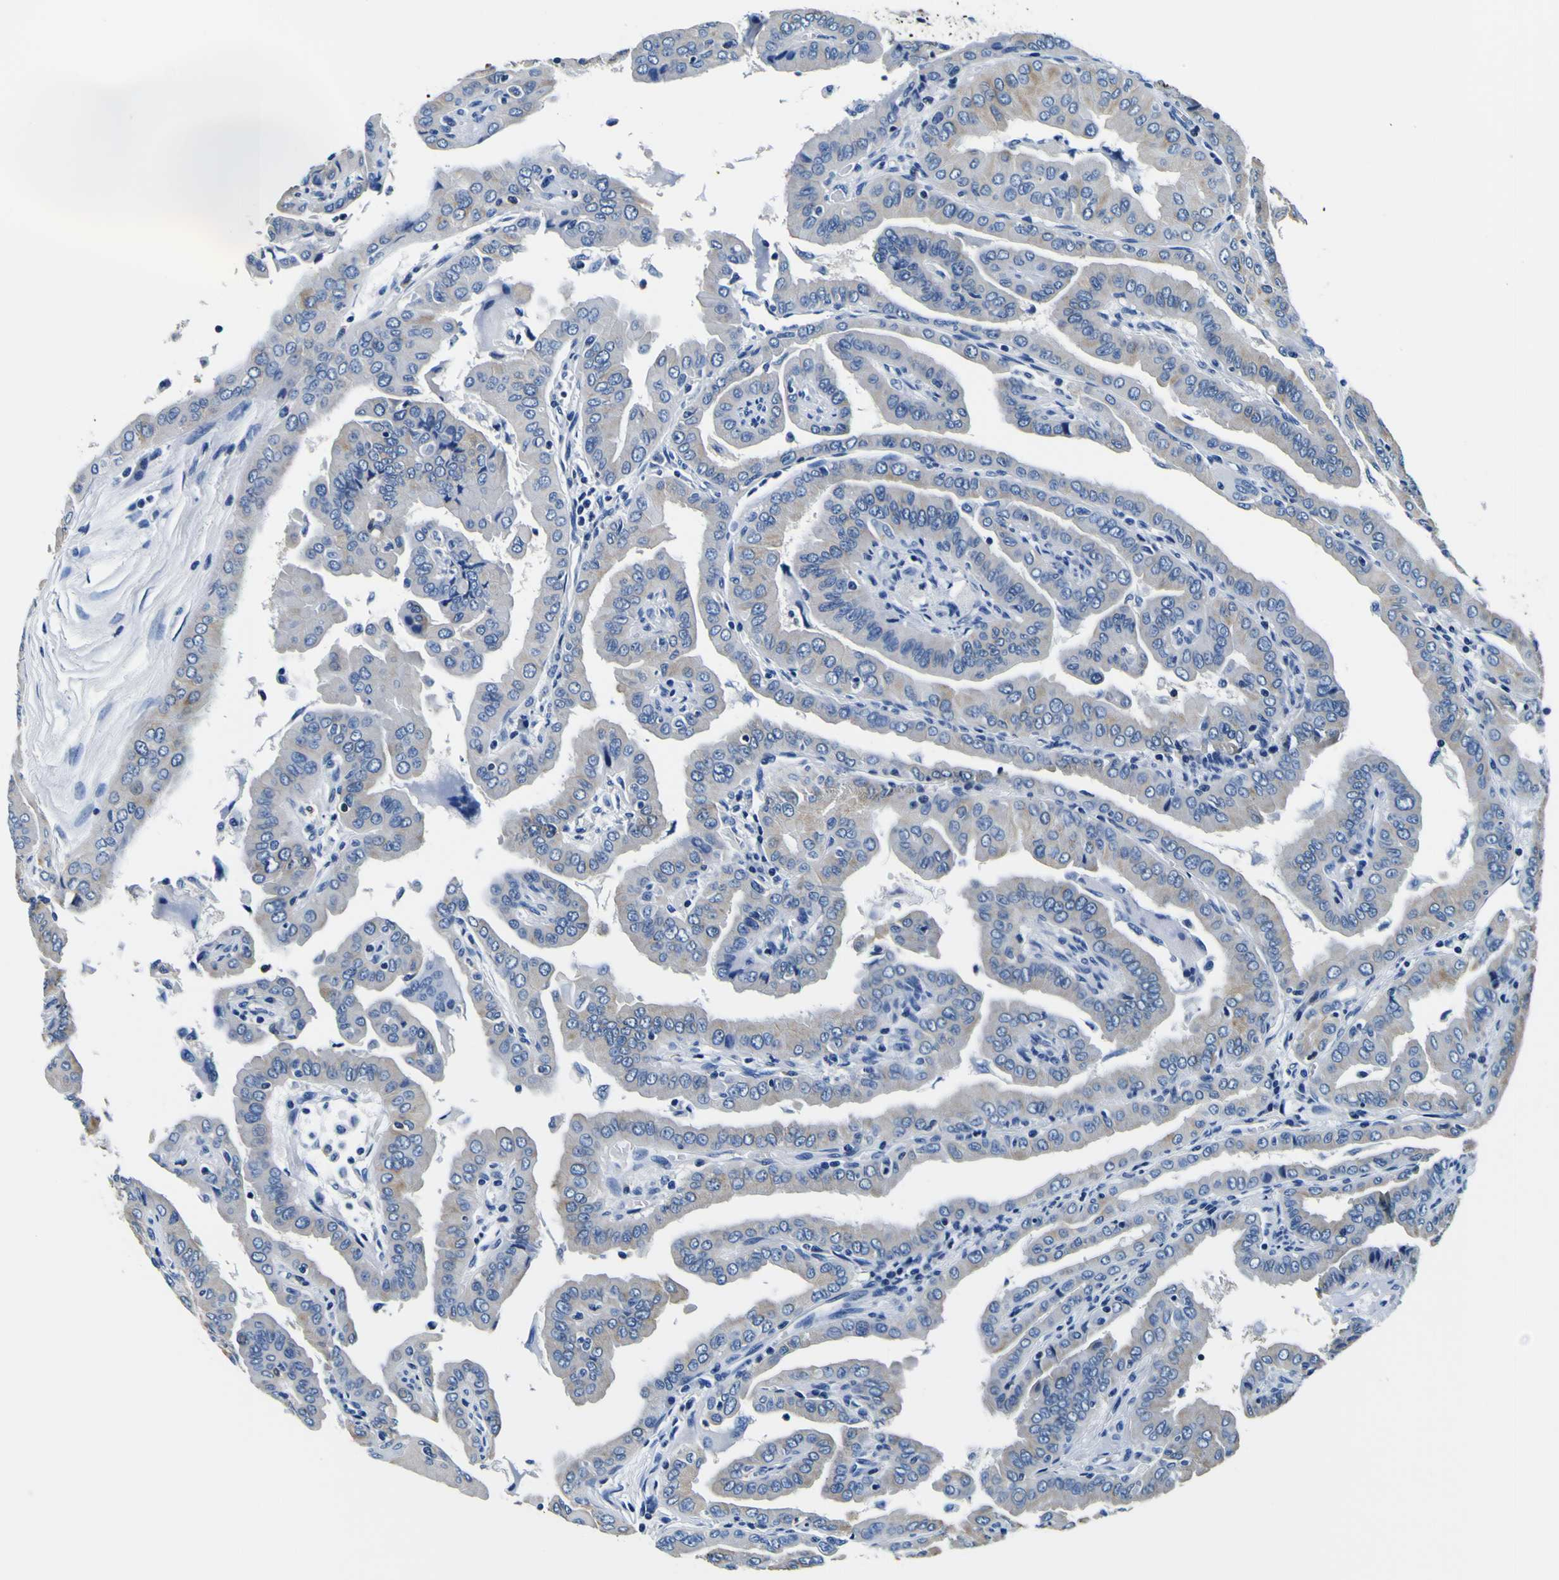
{"staining": {"intensity": "weak", "quantity": "25%-75%", "location": "cytoplasmic/membranous"}, "tissue": "thyroid cancer", "cell_type": "Tumor cells", "image_type": "cancer", "snomed": [{"axis": "morphology", "description": "Papillary adenocarcinoma, NOS"}, {"axis": "topography", "description": "Thyroid gland"}], "caption": "Brown immunohistochemical staining in thyroid cancer (papillary adenocarcinoma) demonstrates weak cytoplasmic/membranous staining in approximately 25%-75% of tumor cells.", "gene": "TUBA1B", "patient": {"sex": "male", "age": 33}}